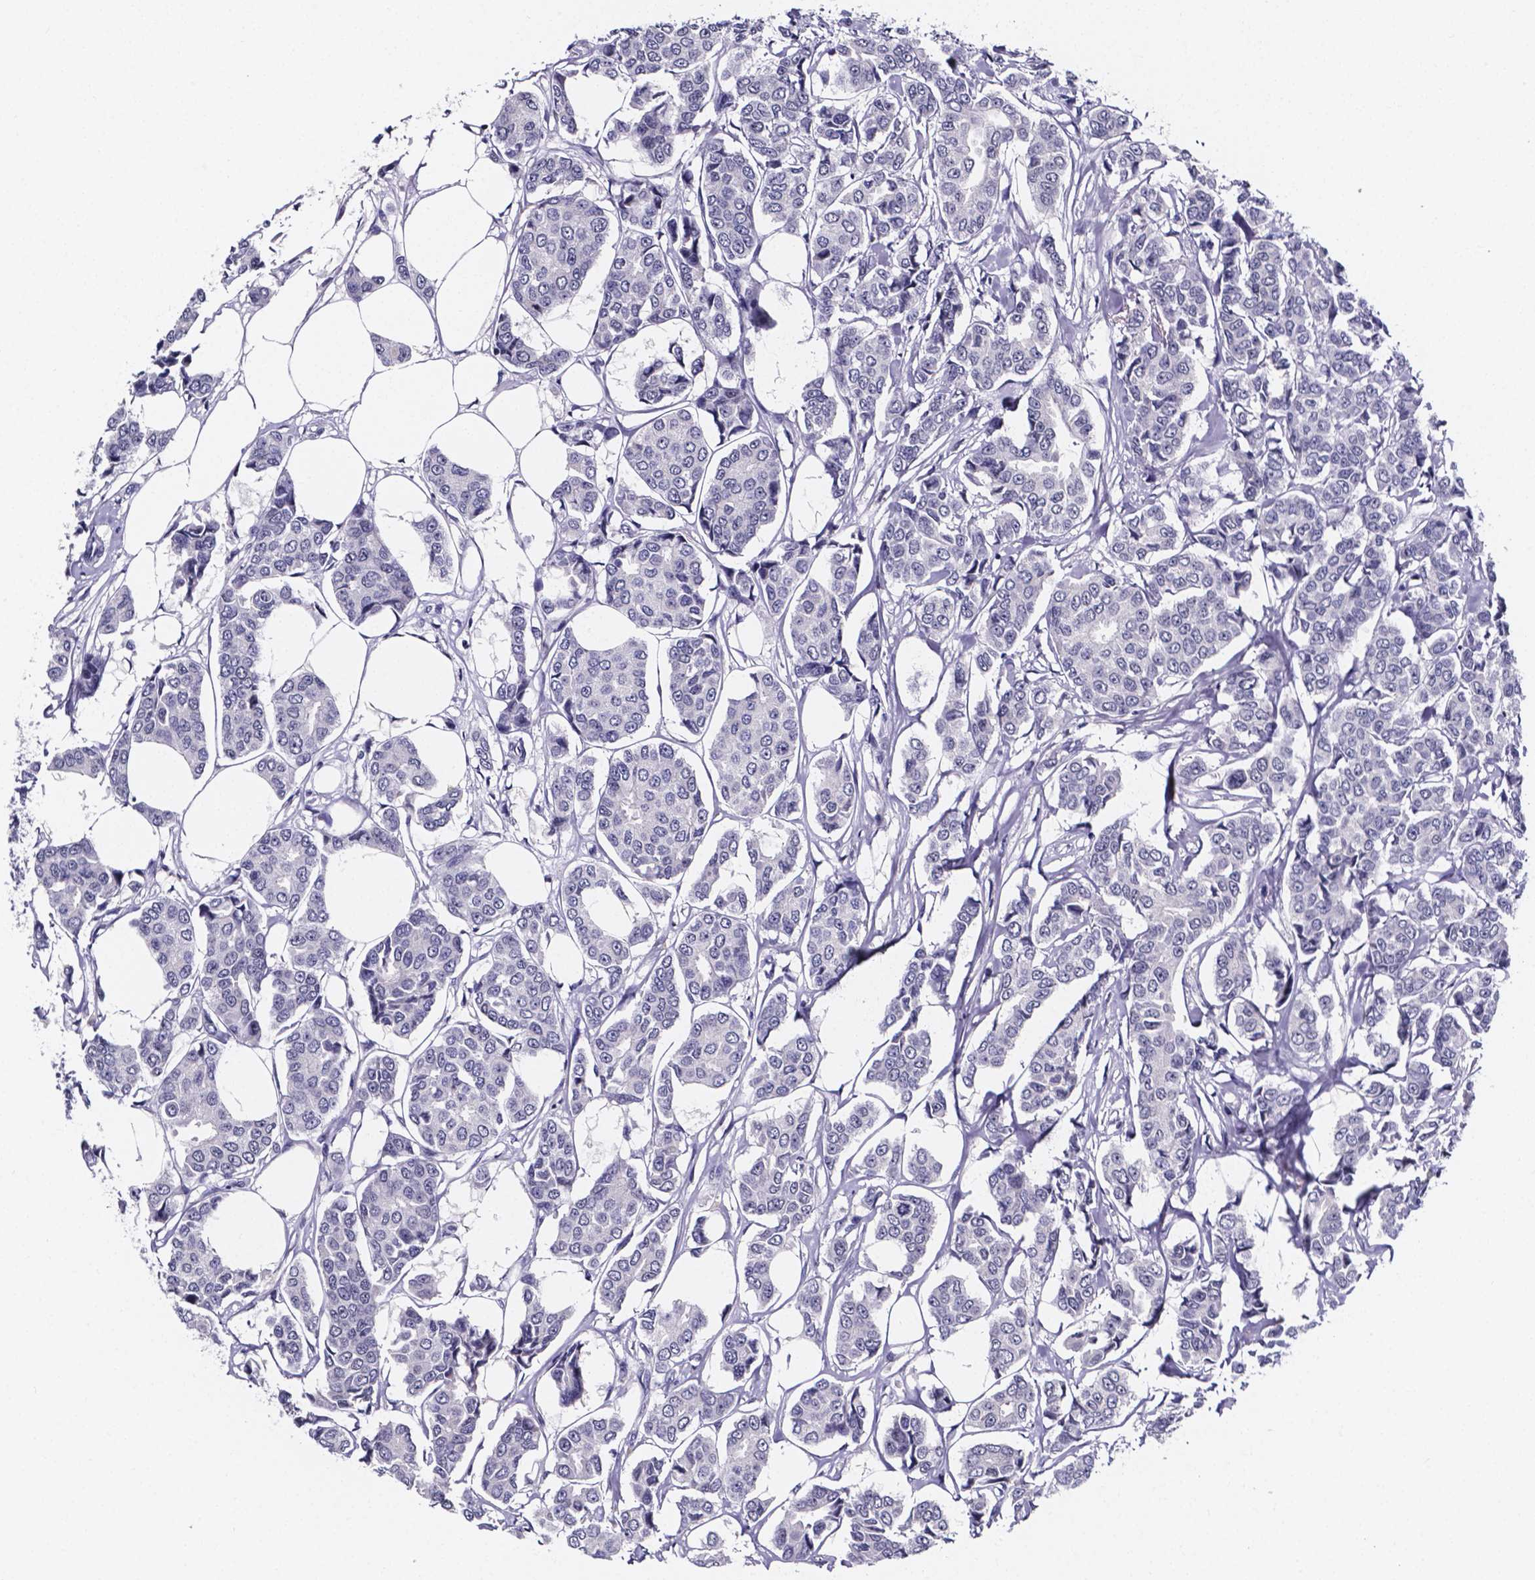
{"staining": {"intensity": "negative", "quantity": "none", "location": "none"}, "tissue": "breast cancer", "cell_type": "Tumor cells", "image_type": "cancer", "snomed": [{"axis": "morphology", "description": "Duct carcinoma"}, {"axis": "topography", "description": "Breast"}], "caption": "This is an IHC histopathology image of human breast cancer (infiltrating ductal carcinoma). There is no expression in tumor cells.", "gene": "IZUMO1", "patient": {"sex": "female", "age": 94}}